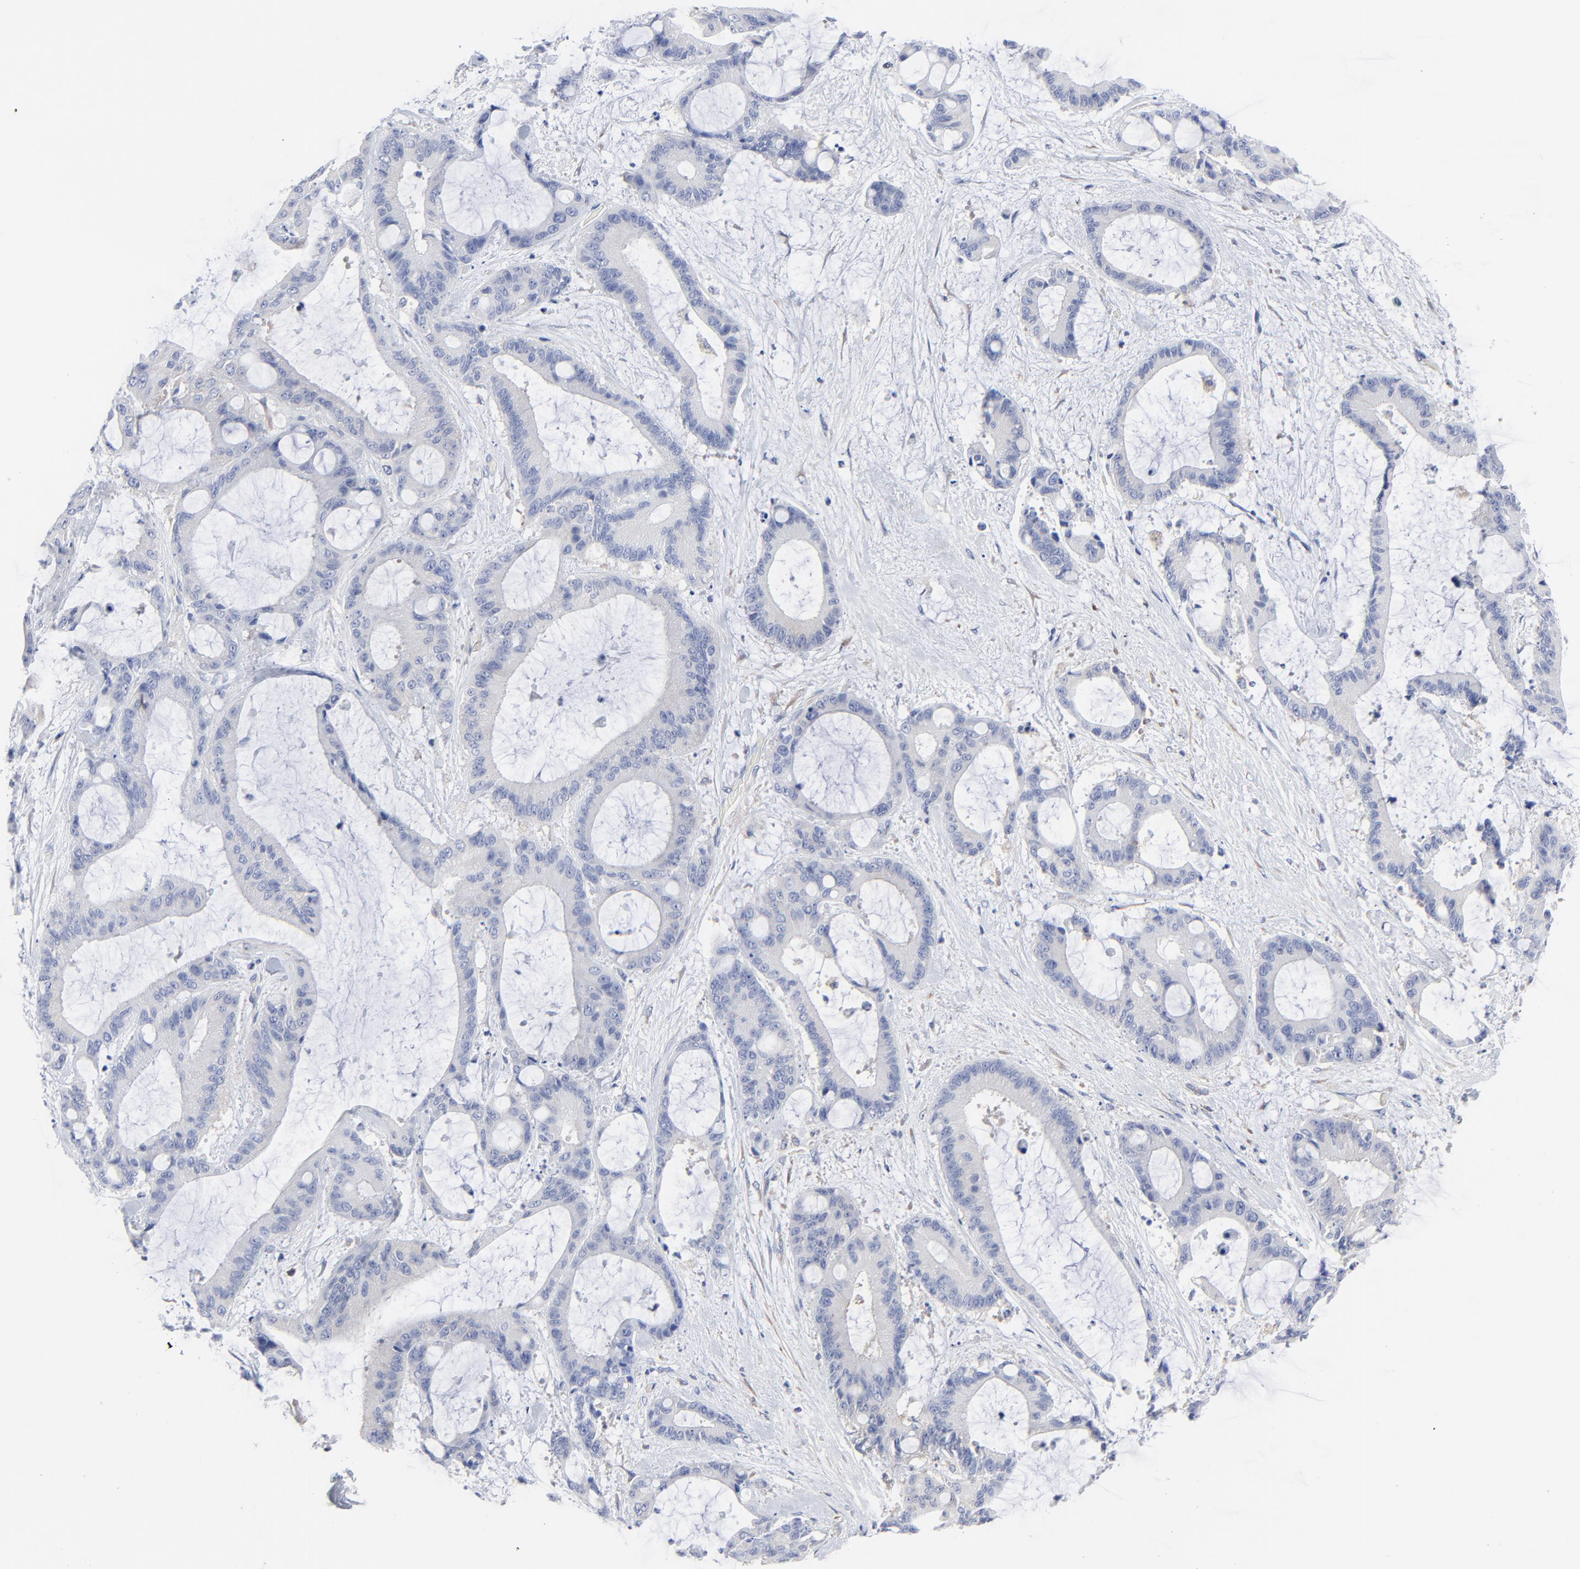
{"staining": {"intensity": "negative", "quantity": "none", "location": "none"}, "tissue": "liver cancer", "cell_type": "Tumor cells", "image_type": "cancer", "snomed": [{"axis": "morphology", "description": "Cholangiocarcinoma"}, {"axis": "topography", "description": "Liver"}], "caption": "The micrograph exhibits no significant positivity in tumor cells of cholangiocarcinoma (liver).", "gene": "STAT2", "patient": {"sex": "female", "age": 73}}